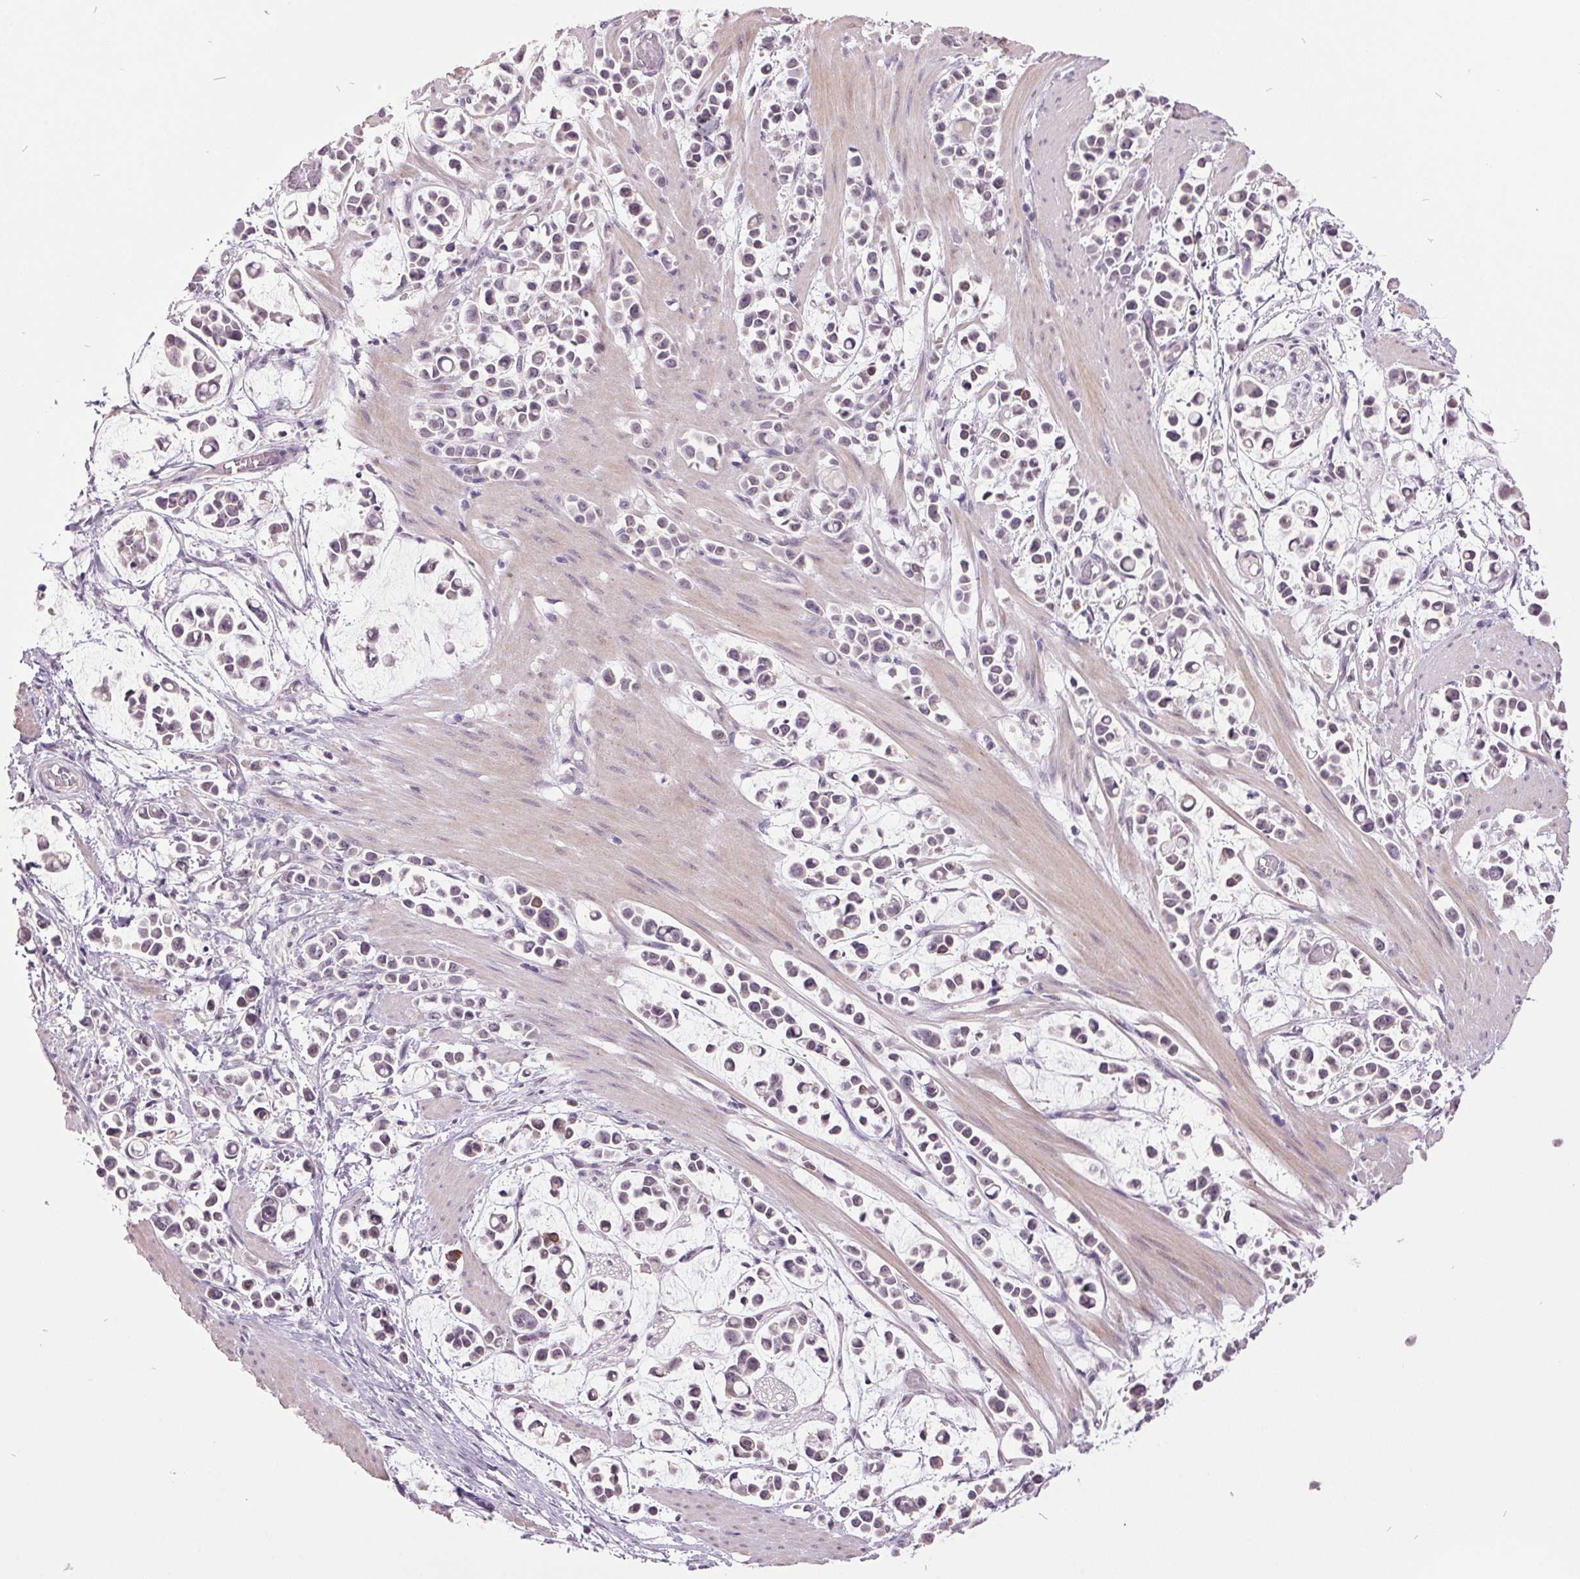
{"staining": {"intensity": "weak", "quantity": "25%-75%", "location": "nuclear"}, "tissue": "stomach cancer", "cell_type": "Tumor cells", "image_type": "cancer", "snomed": [{"axis": "morphology", "description": "Adenocarcinoma, NOS"}, {"axis": "topography", "description": "Stomach"}], "caption": "High-power microscopy captured an immunohistochemistry photomicrograph of stomach adenocarcinoma, revealing weak nuclear expression in approximately 25%-75% of tumor cells.", "gene": "C2orf16", "patient": {"sex": "male", "age": 82}}